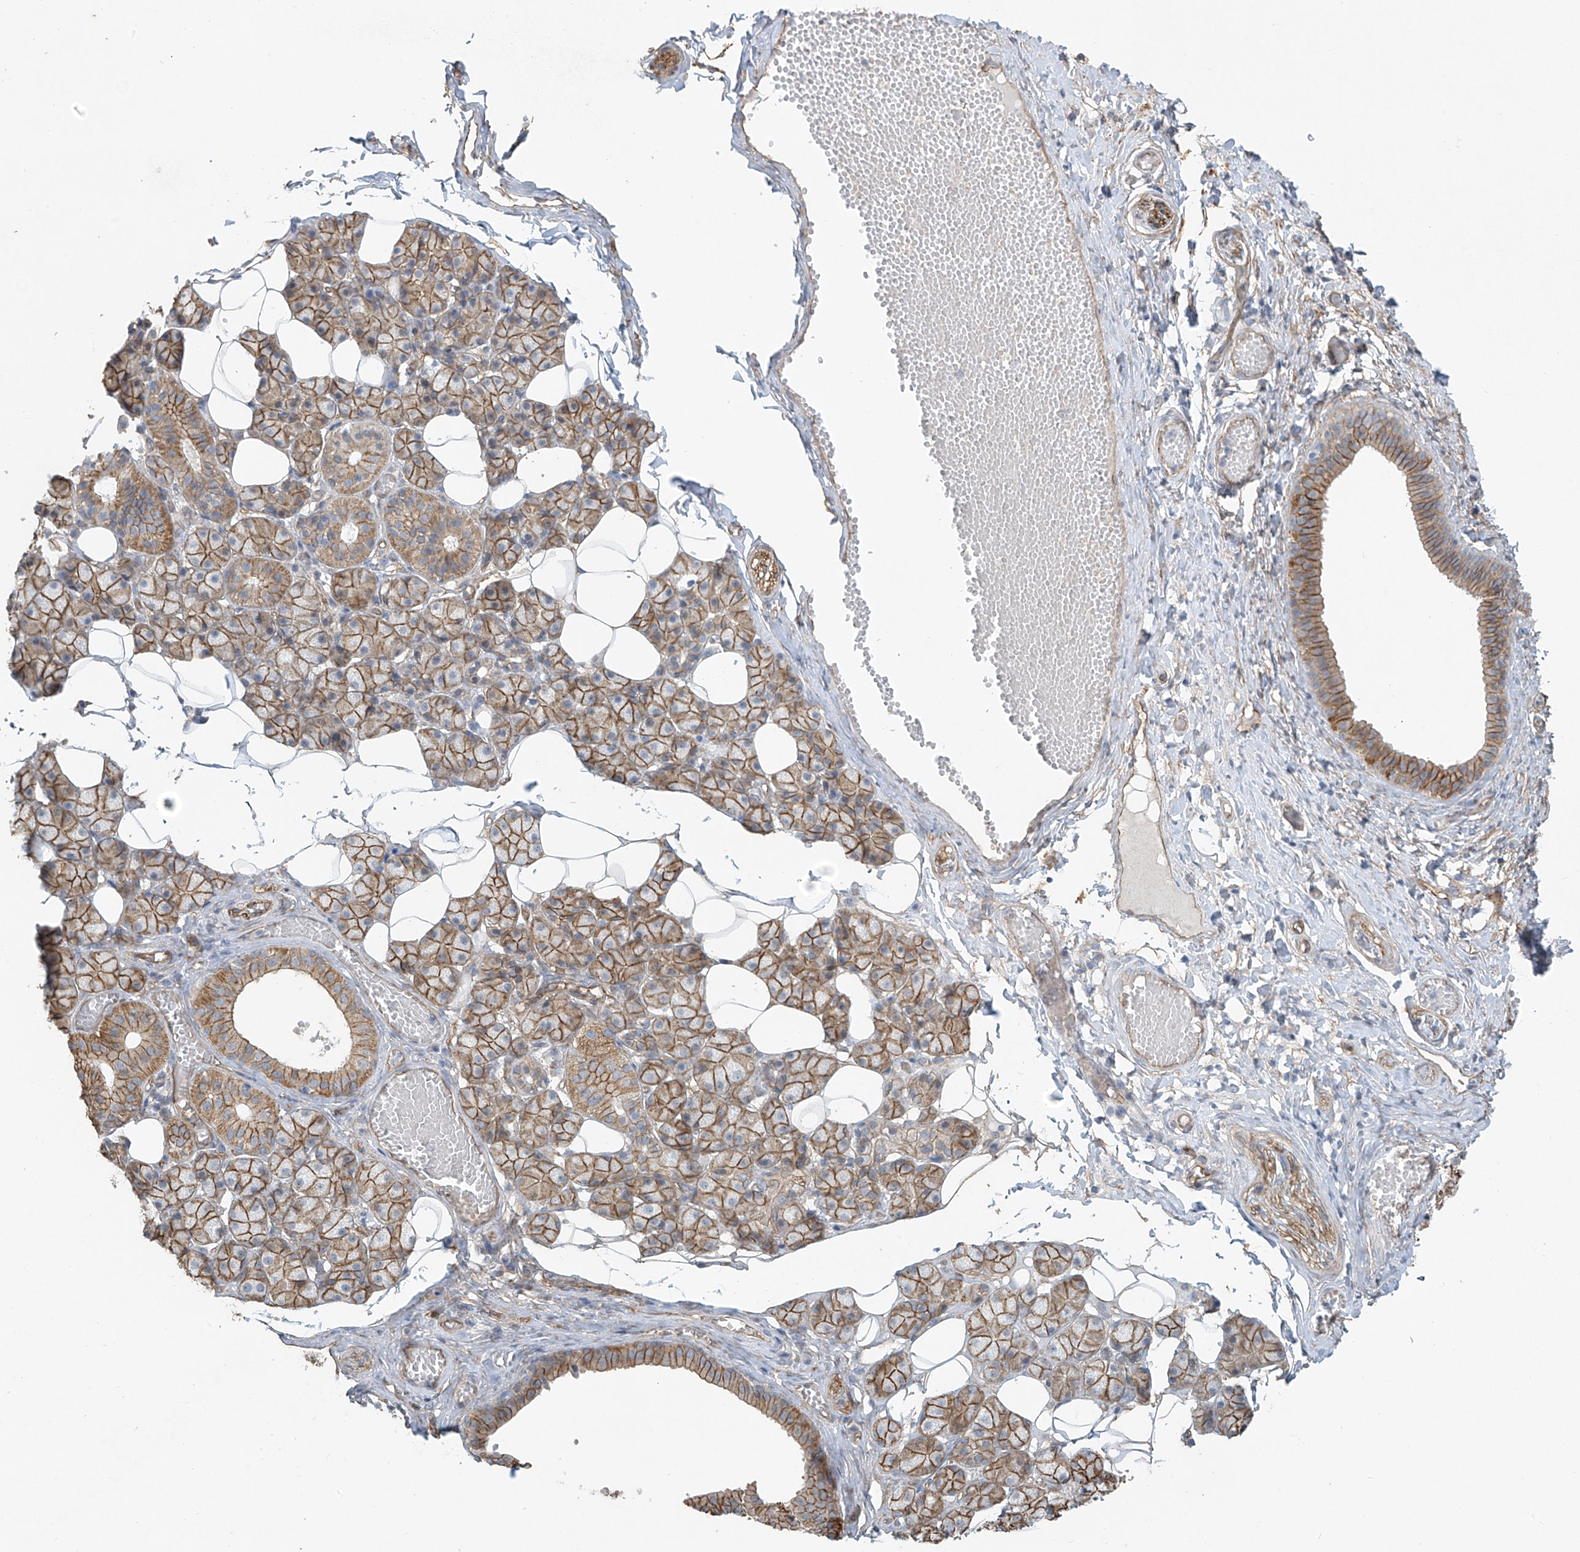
{"staining": {"intensity": "moderate", "quantity": ">75%", "location": "cytoplasmic/membranous"}, "tissue": "salivary gland", "cell_type": "Glandular cells", "image_type": "normal", "snomed": [{"axis": "morphology", "description": "Normal tissue, NOS"}, {"axis": "topography", "description": "Salivary gland"}], "caption": "Salivary gland stained with DAB immunohistochemistry exhibits medium levels of moderate cytoplasmic/membranous staining in about >75% of glandular cells. (Brightfield microscopy of DAB IHC at high magnification).", "gene": "TUBE1", "patient": {"sex": "female", "age": 33}}